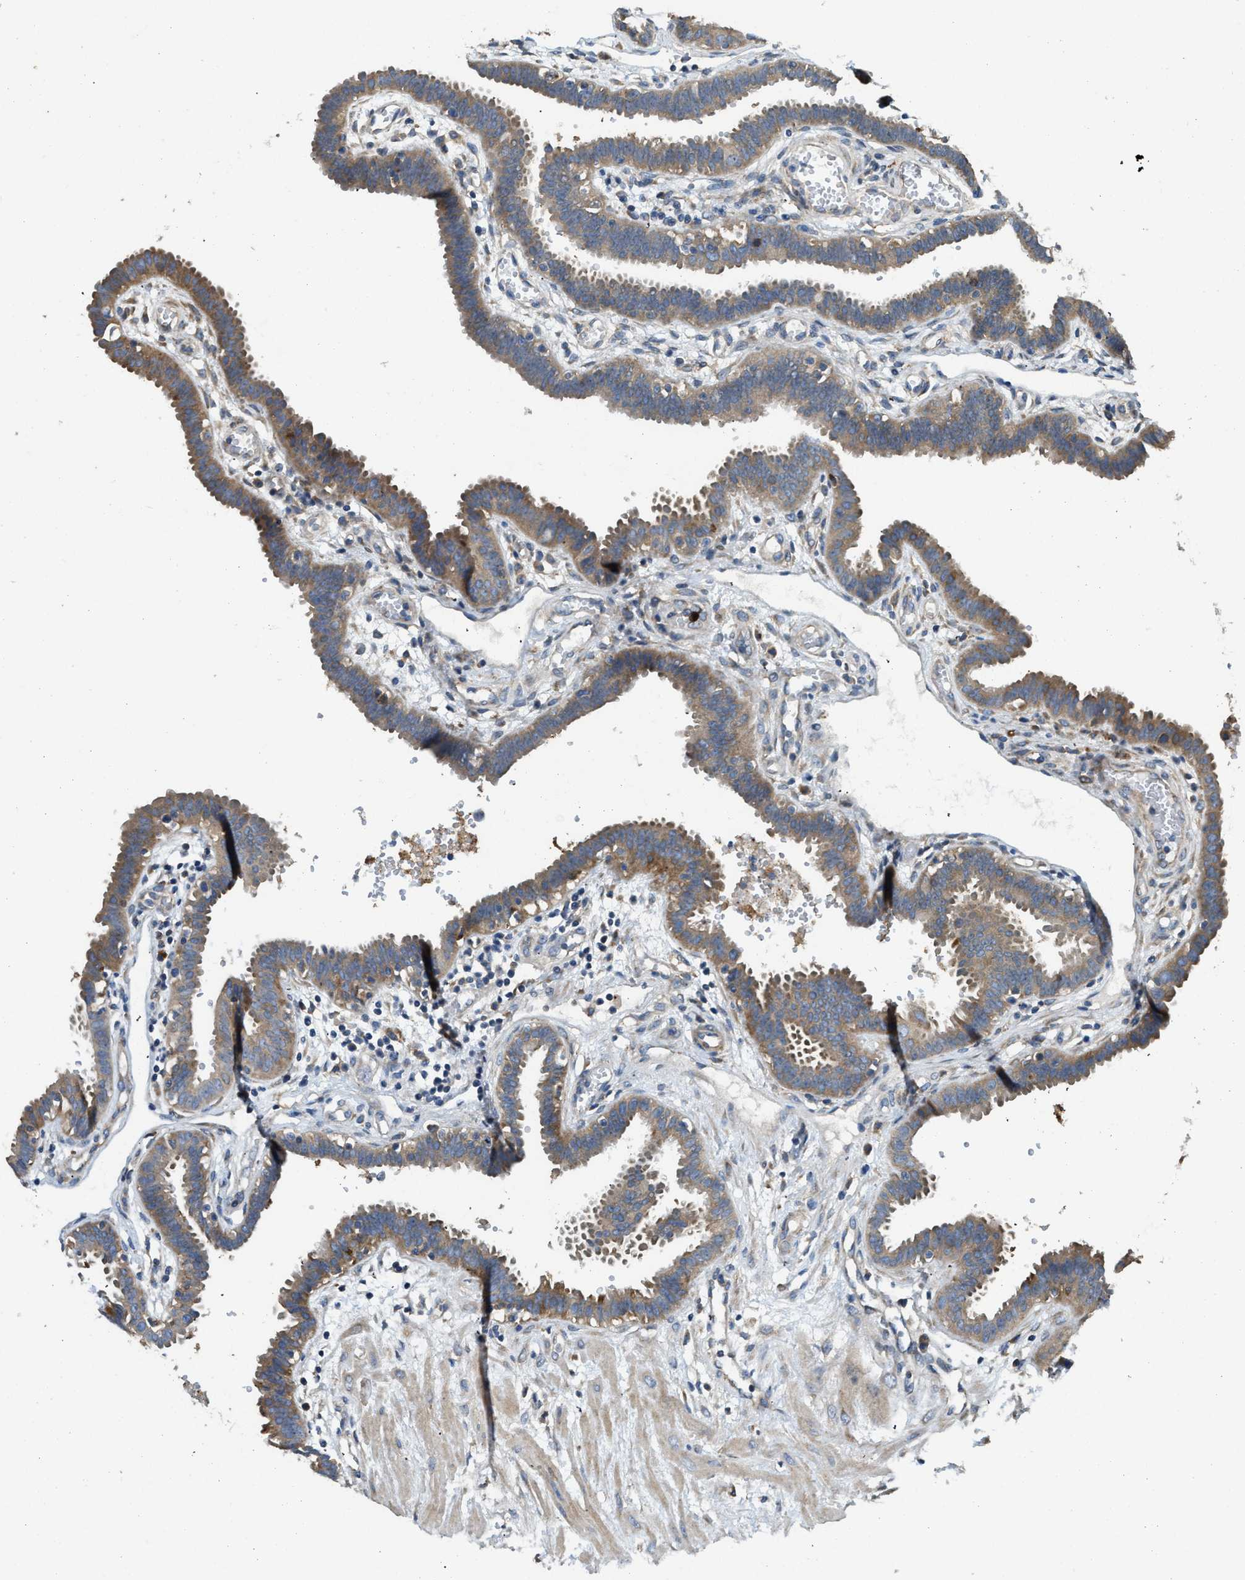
{"staining": {"intensity": "moderate", "quantity": ">75%", "location": "cytoplasmic/membranous"}, "tissue": "fallopian tube", "cell_type": "Glandular cells", "image_type": "normal", "snomed": [{"axis": "morphology", "description": "Normal tissue, NOS"}, {"axis": "topography", "description": "Fallopian tube"}, {"axis": "topography", "description": "Placenta"}], "caption": "Protein expression by IHC exhibits moderate cytoplasmic/membranous staining in approximately >75% of glandular cells in benign fallopian tube.", "gene": "TMEM68", "patient": {"sex": "female", "age": 32}}